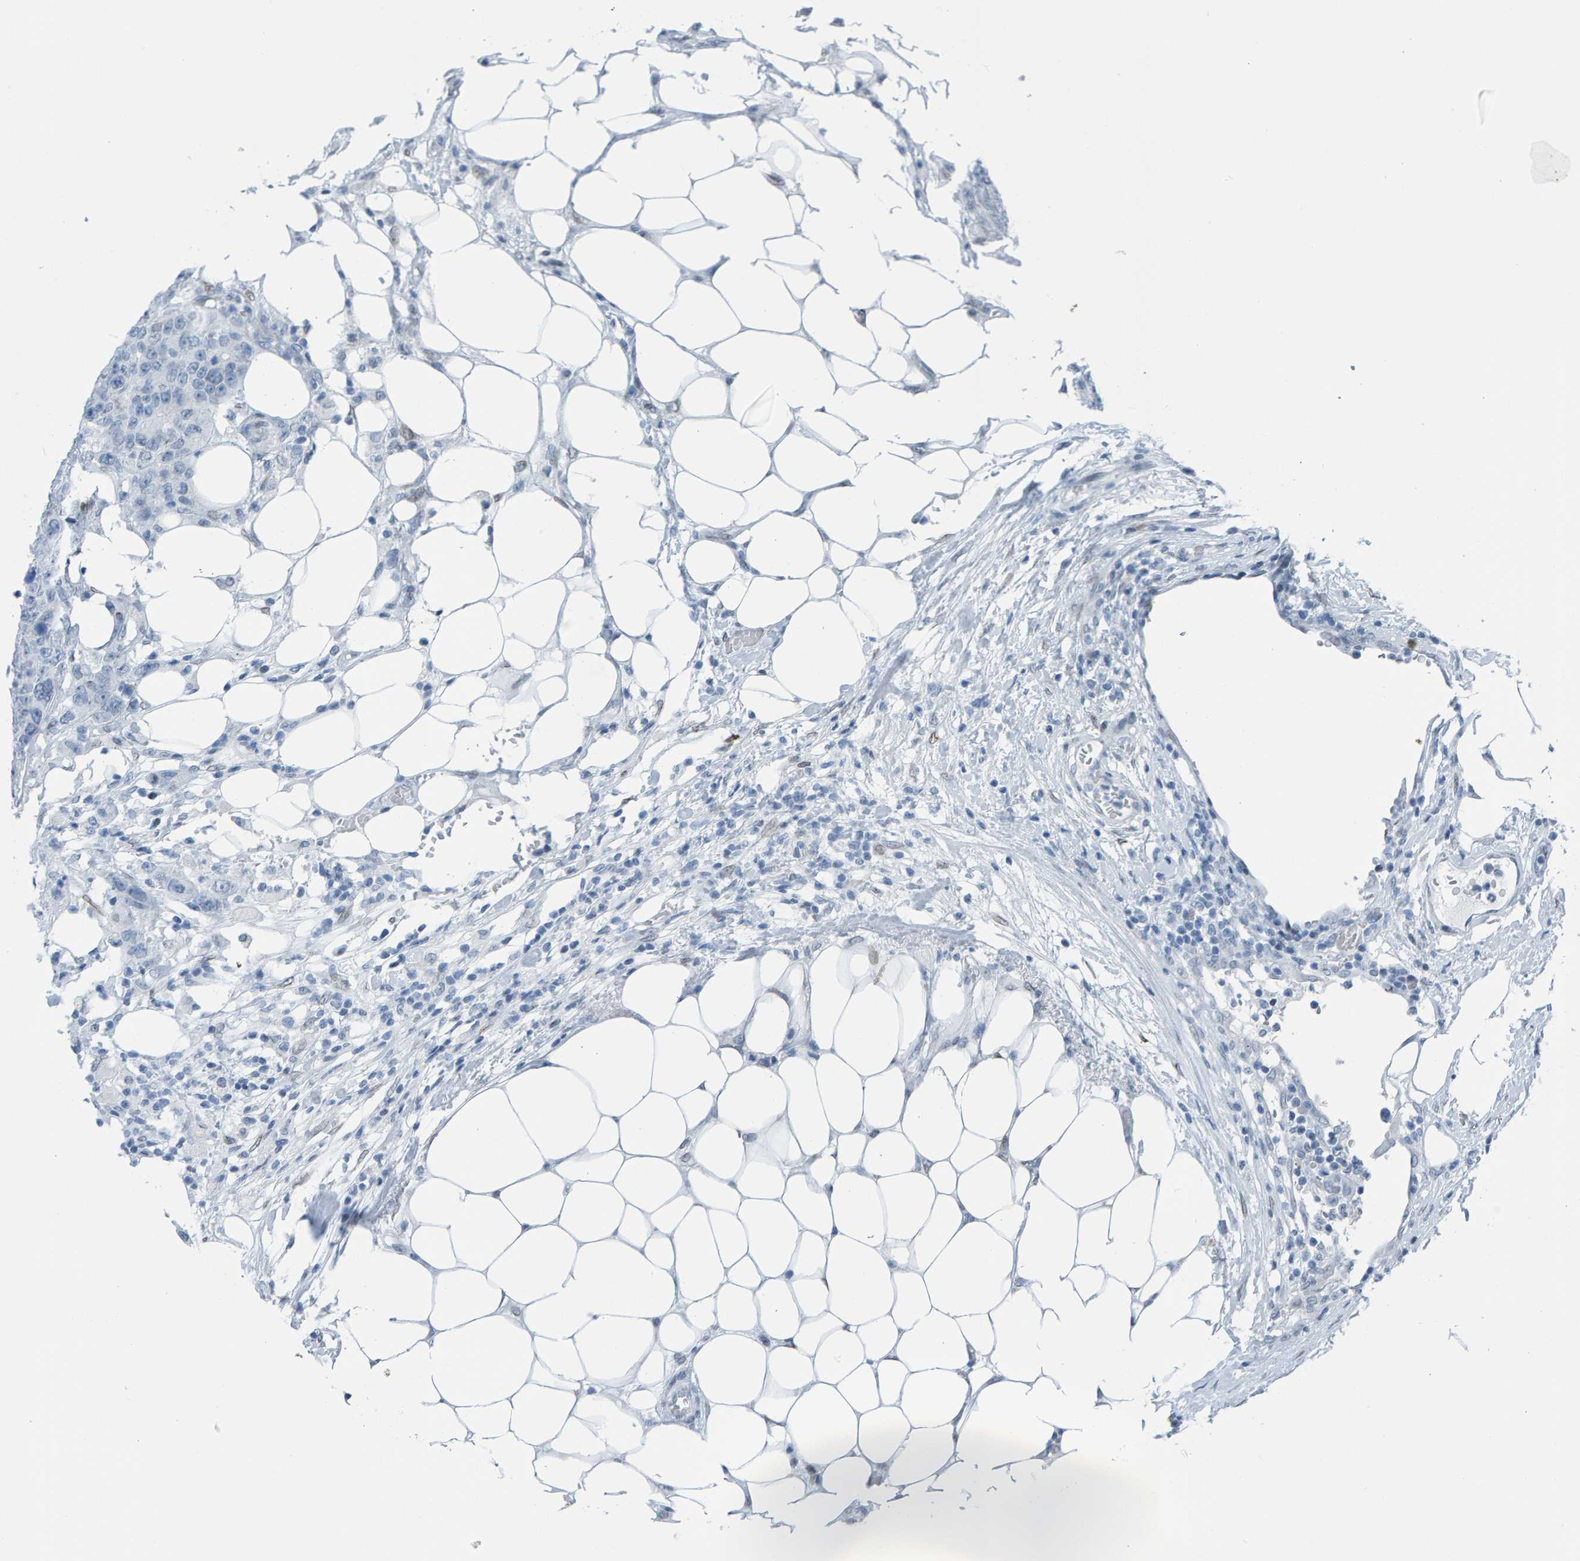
{"staining": {"intensity": "negative", "quantity": "none", "location": "none"}, "tissue": "colorectal cancer", "cell_type": "Tumor cells", "image_type": "cancer", "snomed": [{"axis": "morphology", "description": "Adenocarcinoma, NOS"}, {"axis": "topography", "description": "Colon"}], "caption": "Immunohistochemistry histopathology image of neoplastic tissue: human colorectal adenocarcinoma stained with DAB (3,3'-diaminobenzidine) demonstrates no significant protein expression in tumor cells.", "gene": "LMNB2", "patient": {"sex": "female", "age": 86}}